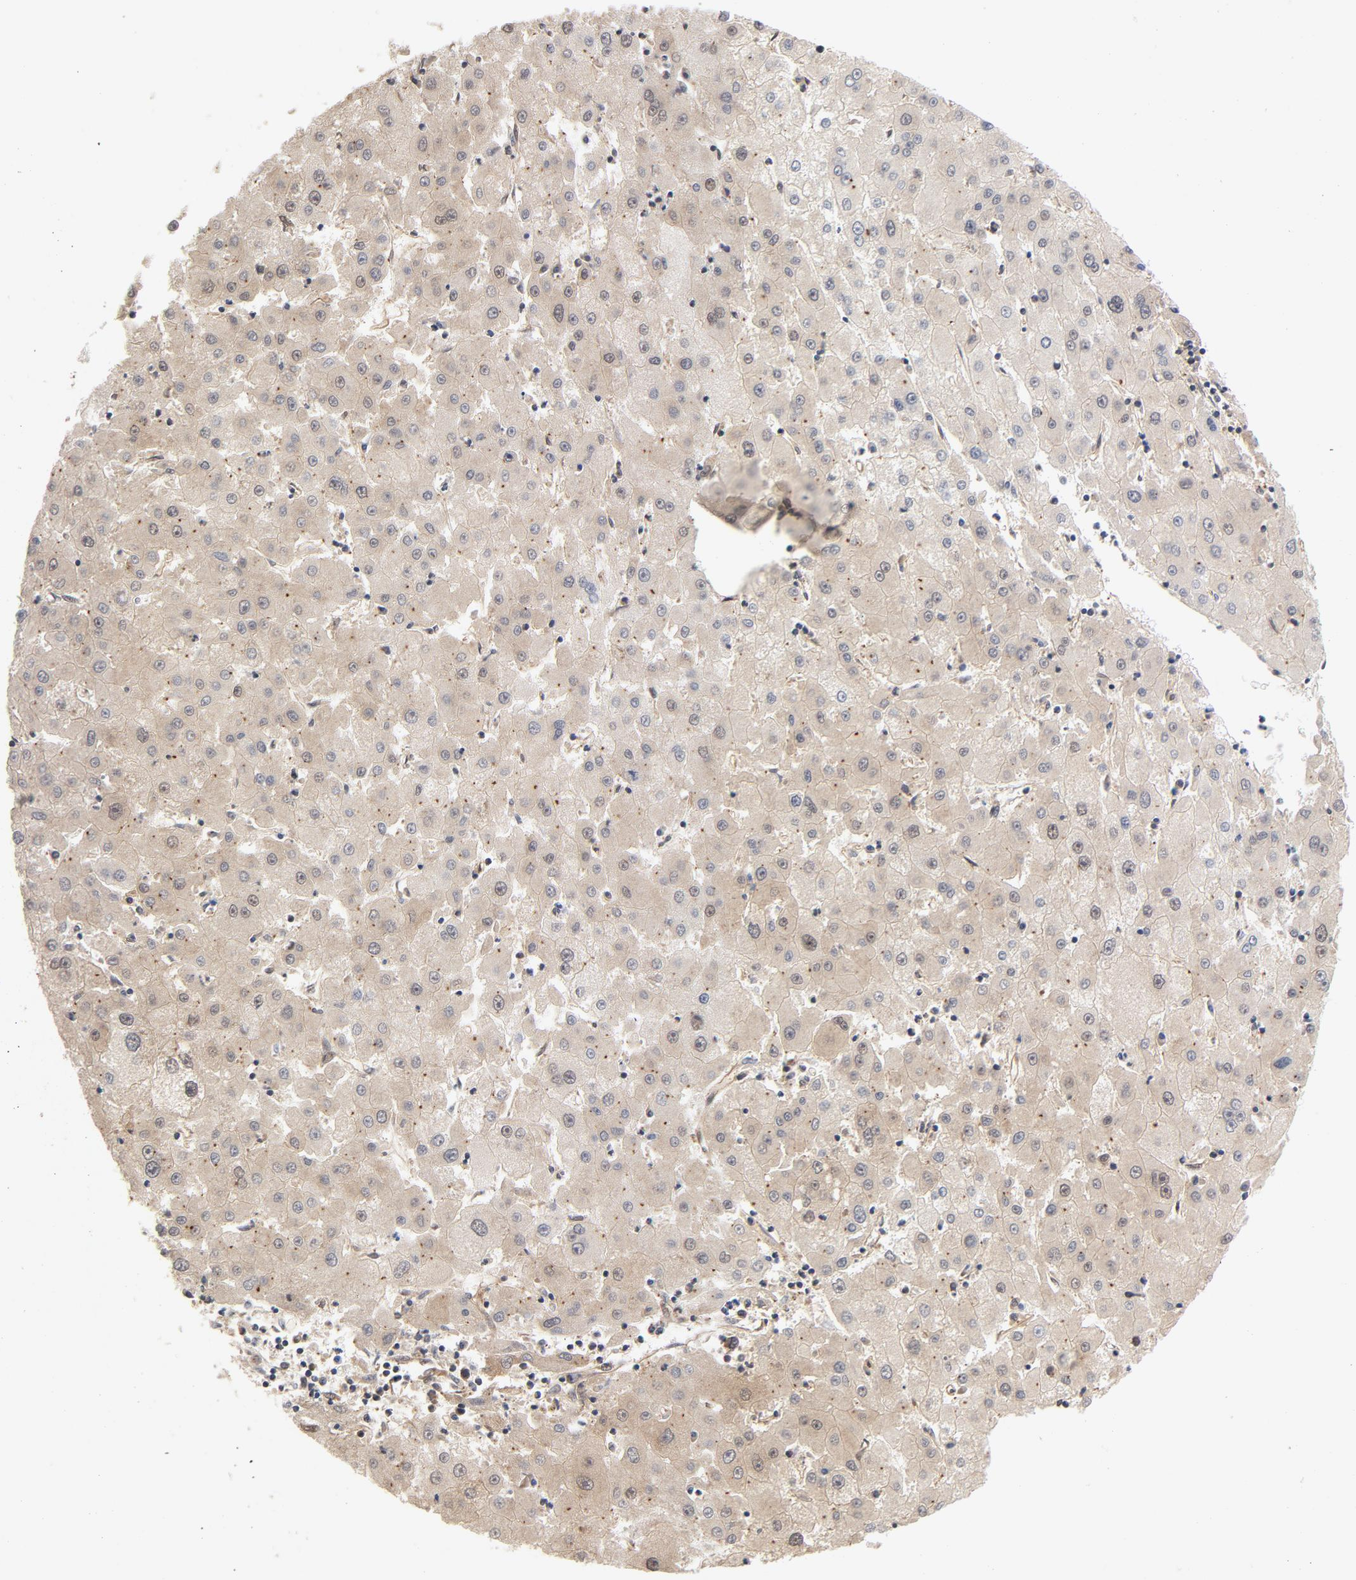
{"staining": {"intensity": "weak", "quantity": ">75%", "location": "cytoplasmic/membranous"}, "tissue": "liver cancer", "cell_type": "Tumor cells", "image_type": "cancer", "snomed": [{"axis": "morphology", "description": "Carcinoma, Hepatocellular, NOS"}, {"axis": "topography", "description": "Liver"}], "caption": "A high-resolution histopathology image shows immunohistochemistry (IHC) staining of hepatocellular carcinoma (liver), which reveals weak cytoplasmic/membranous positivity in about >75% of tumor cells.", "gene": "CDC37", "patient": {"sex": "male", "age": 72}}